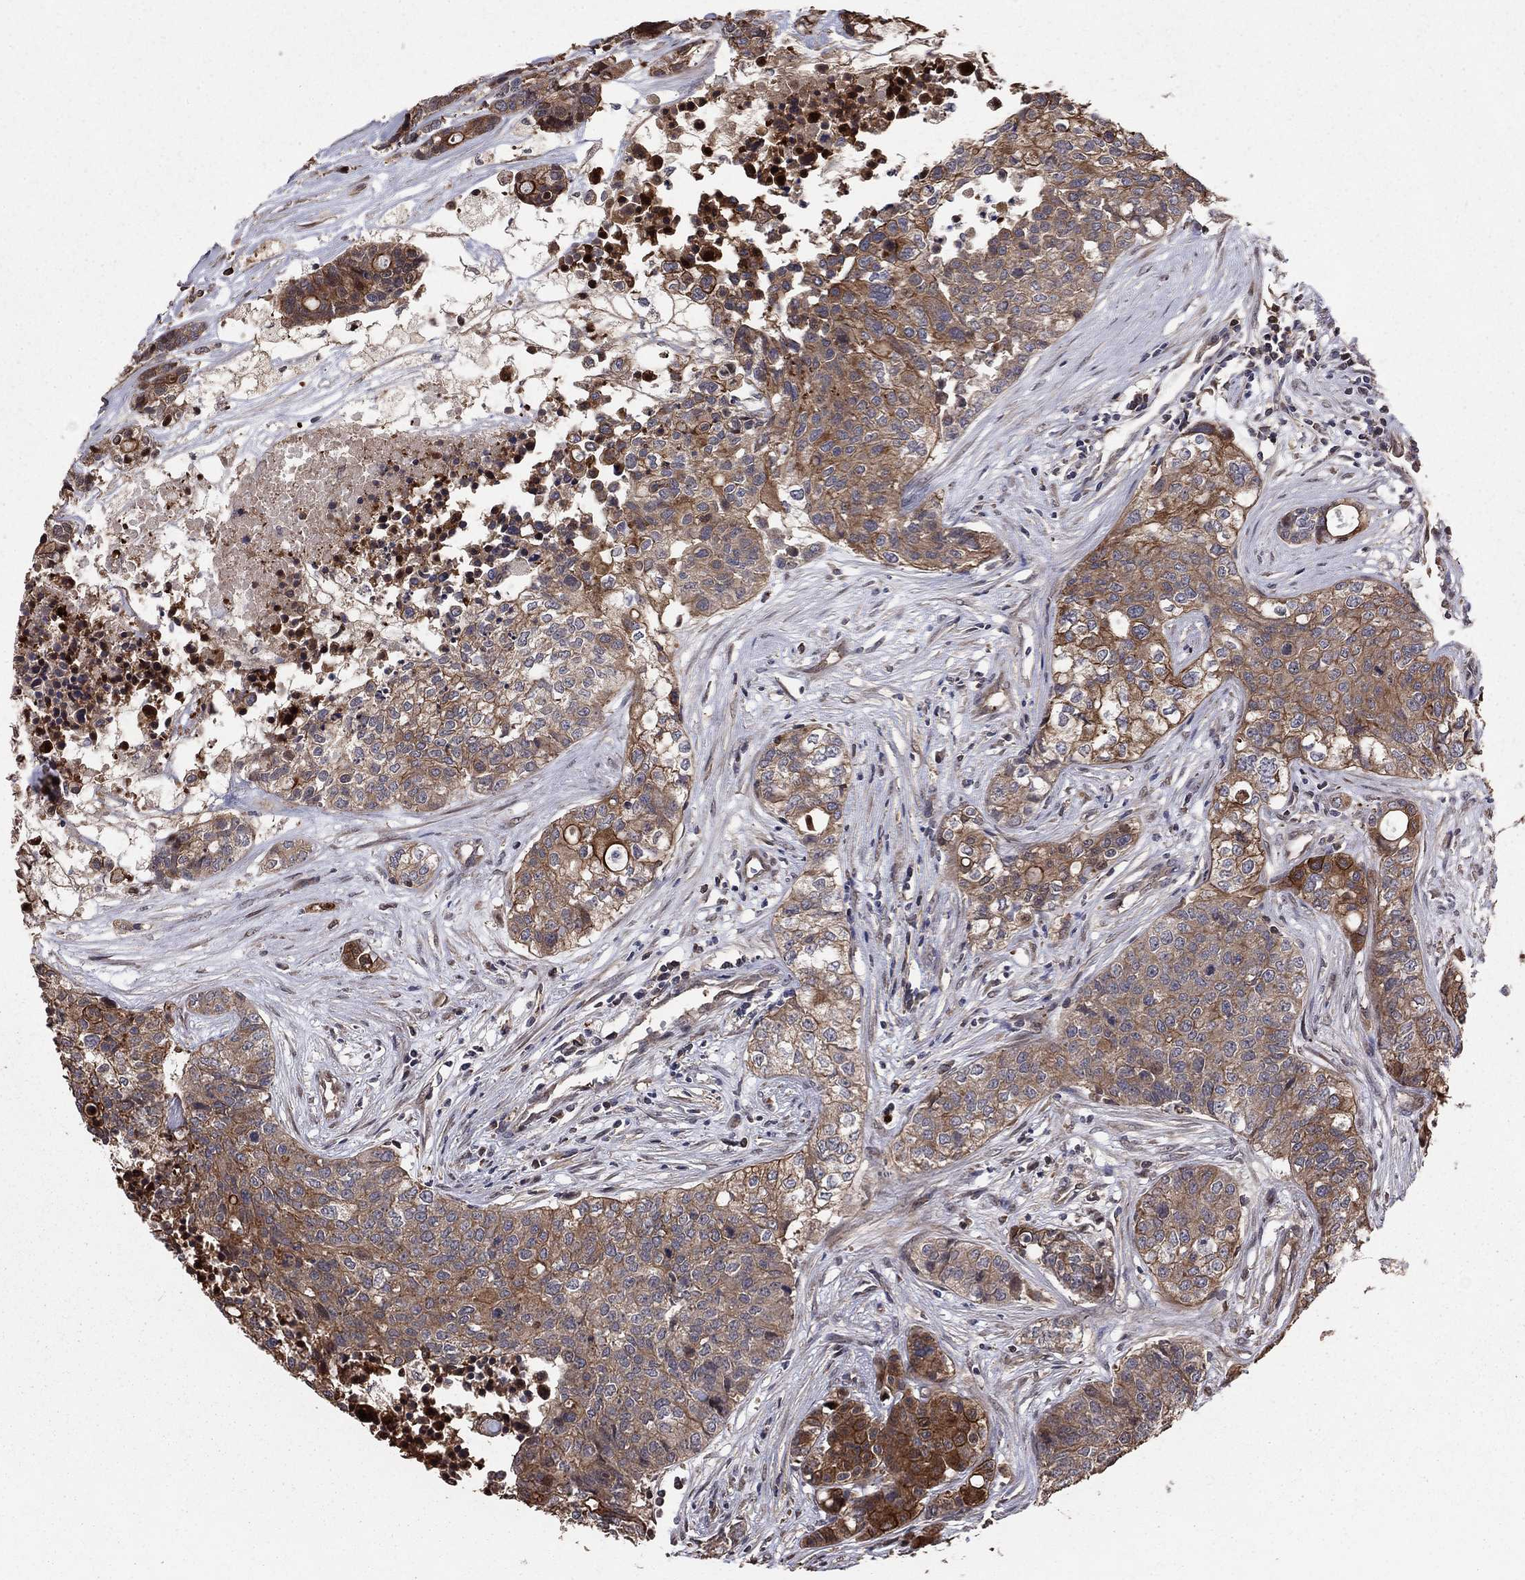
{"staining": {"intensity": "moderate", "quantity": "25%-75%", "location": "cytoplasmic/membranous"}, "tissue": "carcinoid", "cell_type": "Tumor cells", "image_type": "cancer", "snomed": [{"axis": "morphology", "description": "Carcinoid, malignant, NOS"}, {"axis": "topography", "description": "Colon"}], "caption": "Immunohistochemistry image of carcinoid stained for a protein (brown), which exhibits medium levels of moderate cytoplasmic/membranous positivity in approximately 25%-75% of tumor cells.", "gene": "GYG1", "patient": {"sex": "male", "age": 81}}